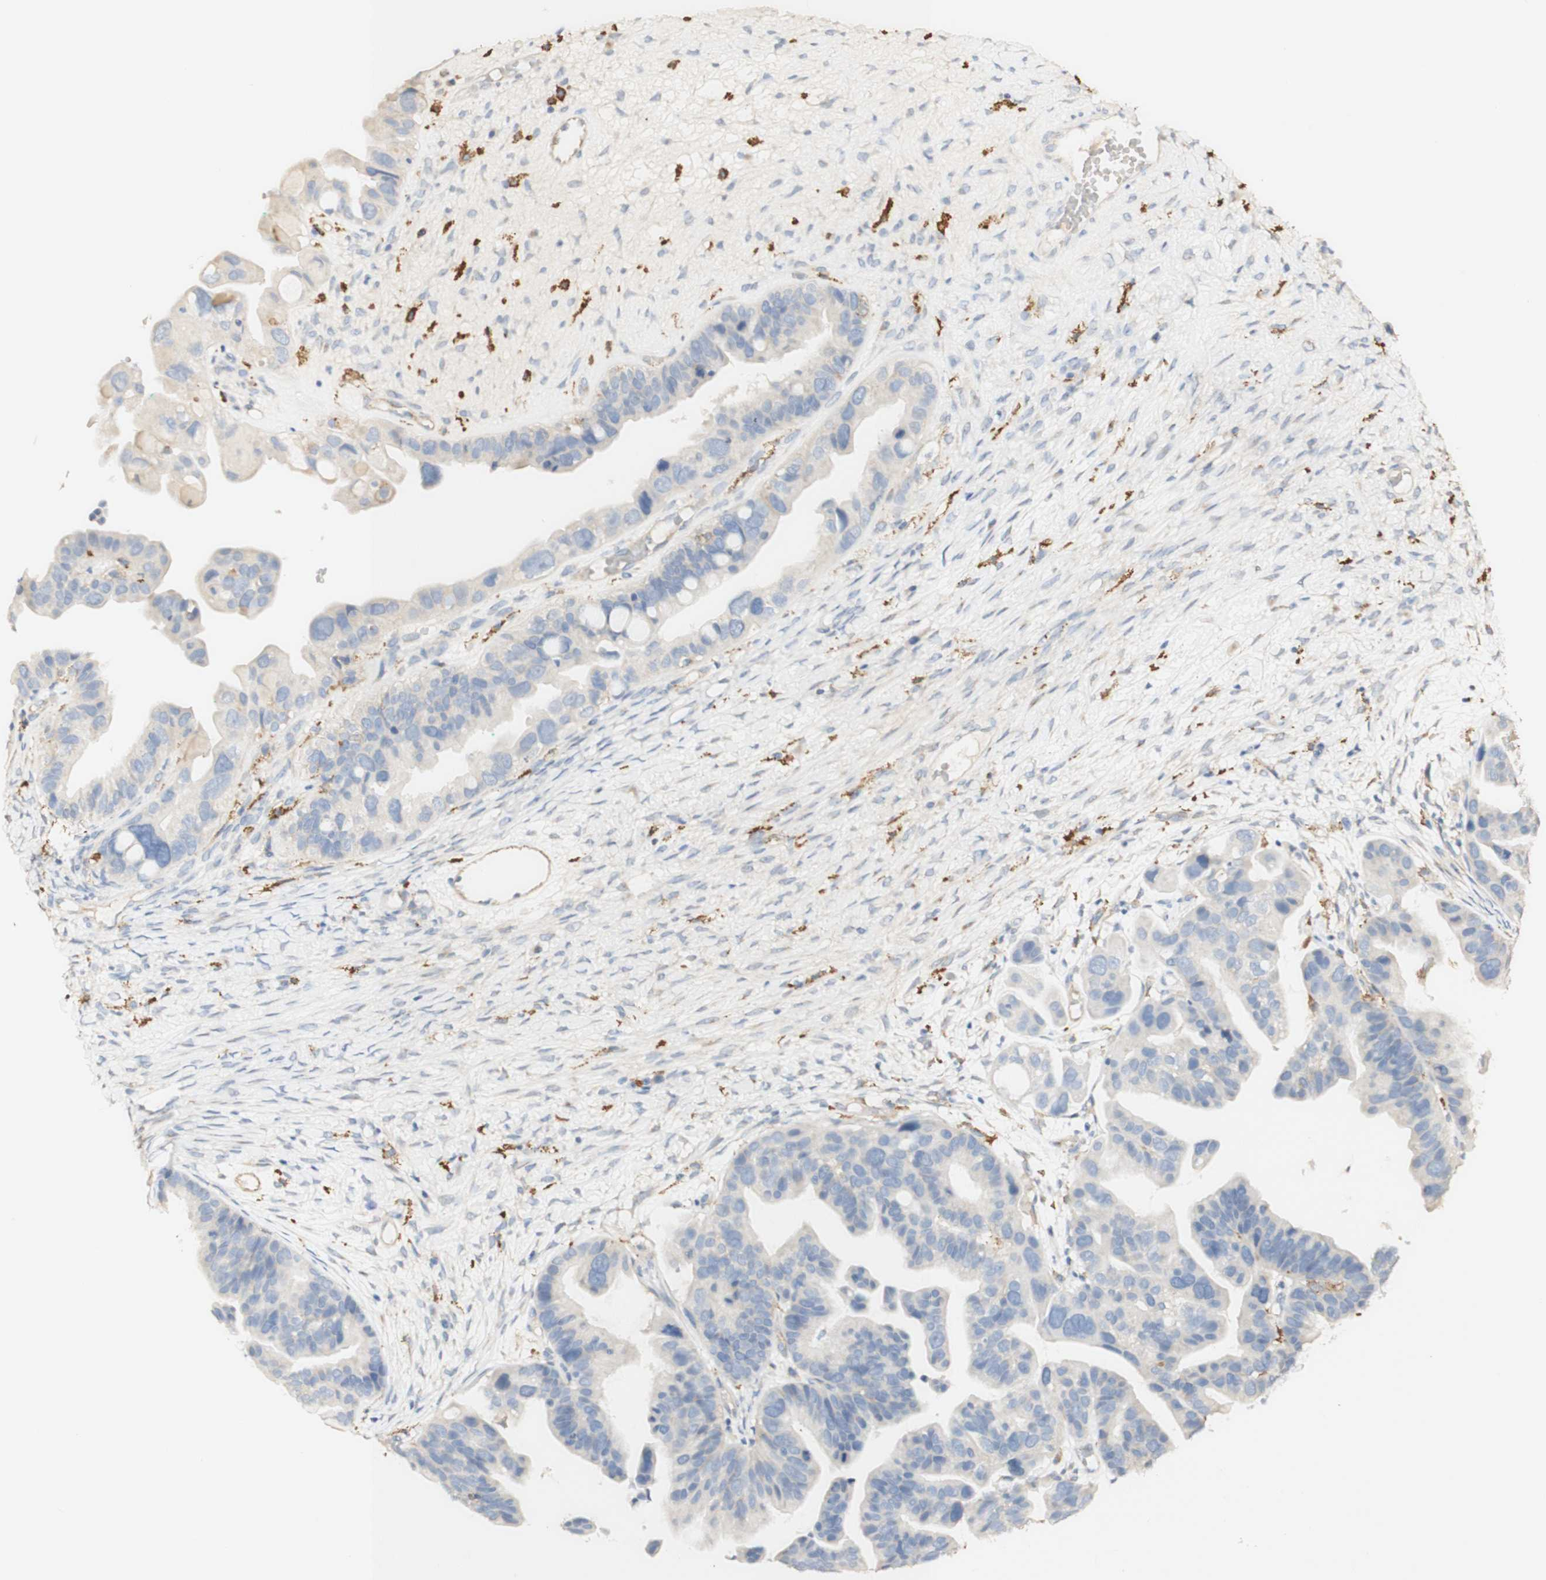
{"staining": {"intensity": "weak", "quantity": "<25%", "location": "cytoplasmic/membranous"}, "tissue": "ovarian cancer", "cell_type": "Tumor cells", "image_type": "cancer", "snomed": [{"axis": "morphology", "description": "Cystadenocarcinoma, serous, NOS"}, {"axis": "topography", "description": "Ovary"}], "caption": "Immunohistochemical staining of human ovarian cancer (serous cystadenocarcinoma) displays no significant staining in tumor cells.", "gene": "FCGRT", "patient": {"sex": "female", "age": 56}}